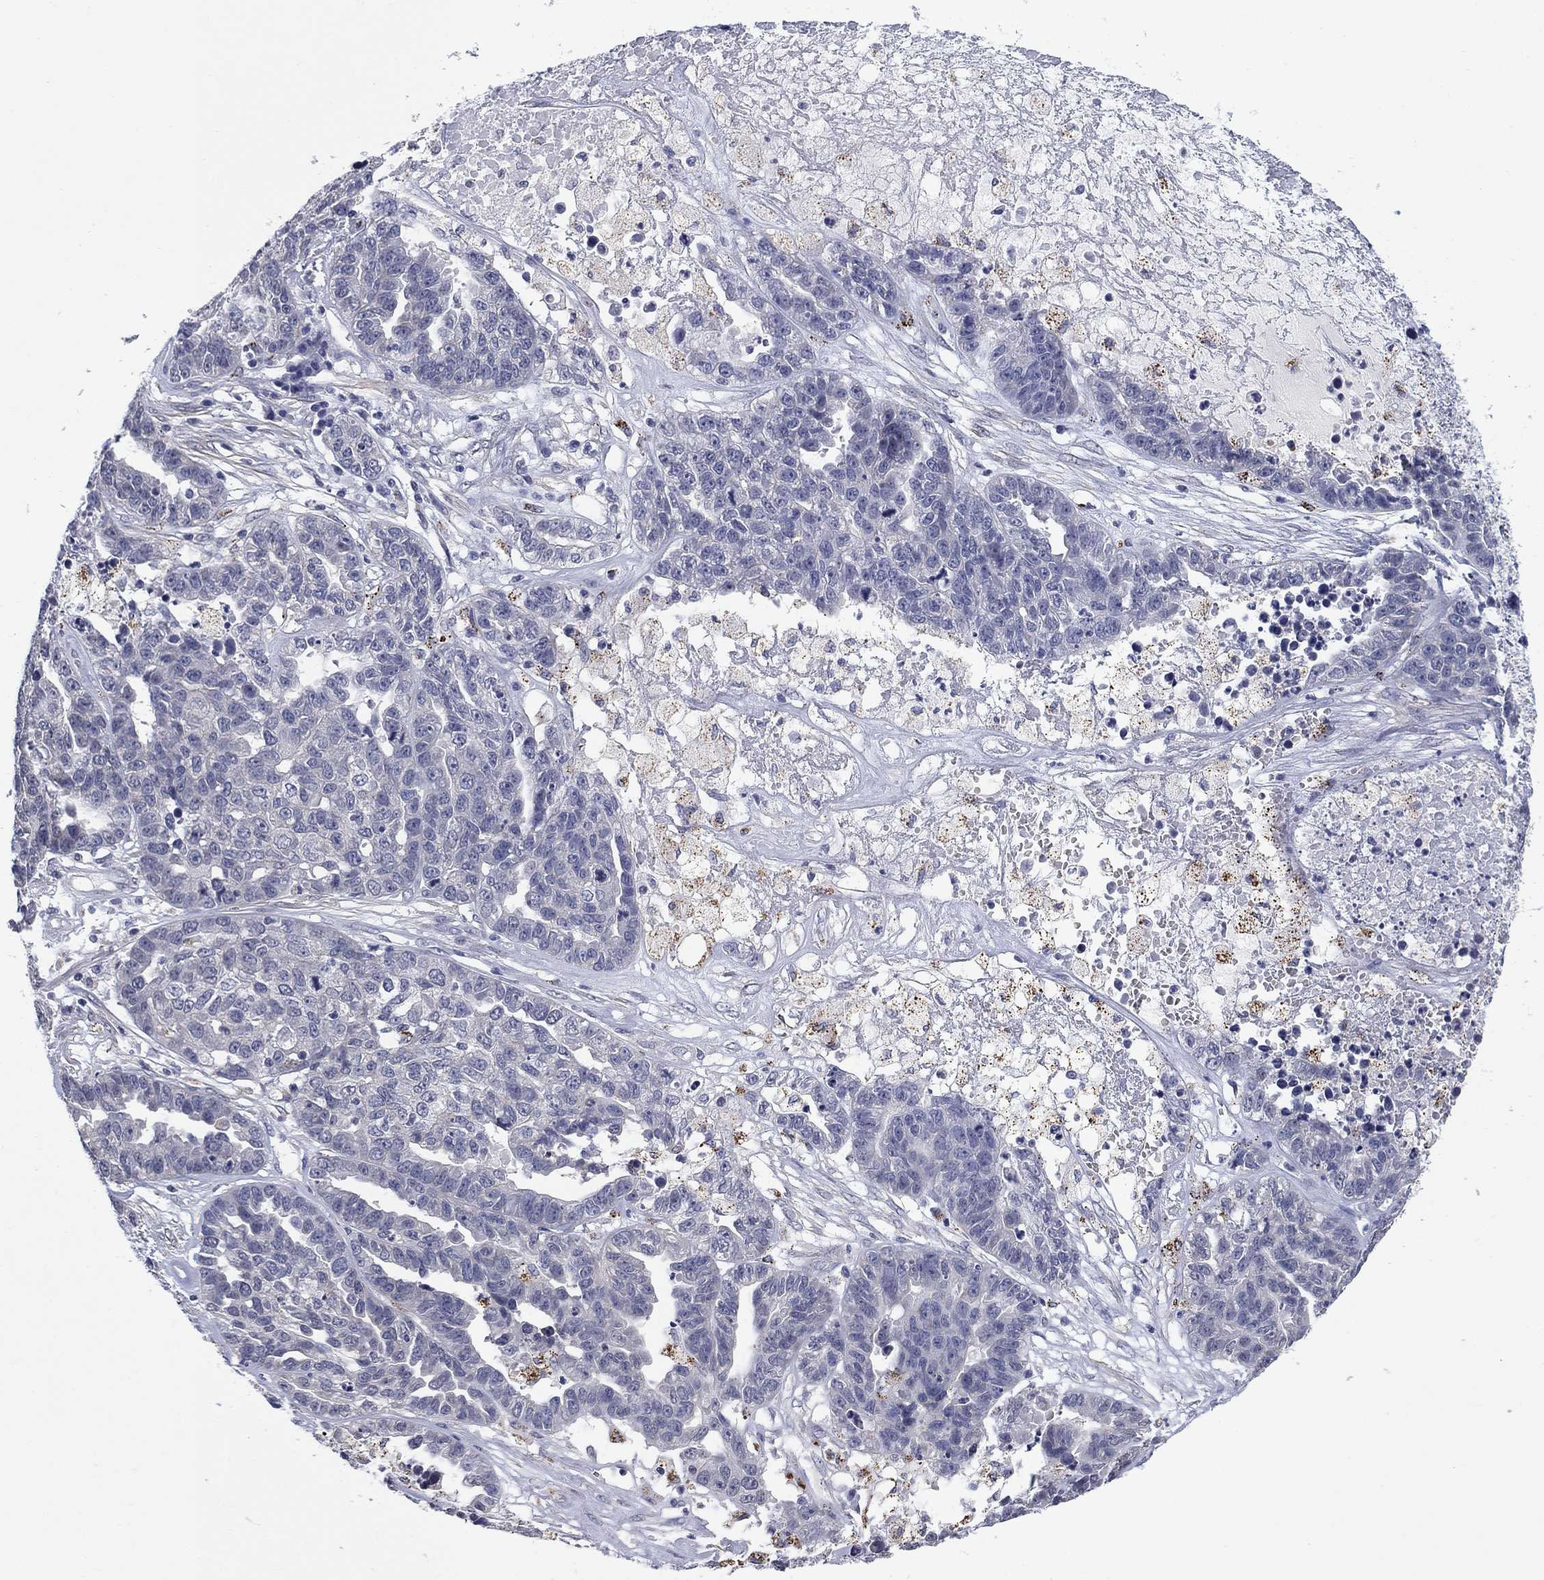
{"staining": {"intensity": "negative", "quantity": "none", "location": "none"}, "tissue": "ovarian cancer", "cell_type": "Tumor cells", "image_type": "cancer", "snomed": [{"axis": "morphology", "description": "Cystadenocarcinoma, serous, NOS"}, {"axis": "topography", "description": "Ovary"}], "caption": "High power microscopy image of an immunohistochemistry histopathology image of ovarian cancer, revealing no significant staining in tumor cells. Nuclei are stained in blue.", "gene": "OTUB2", "patient": {"sex": "female", "age": 87}}